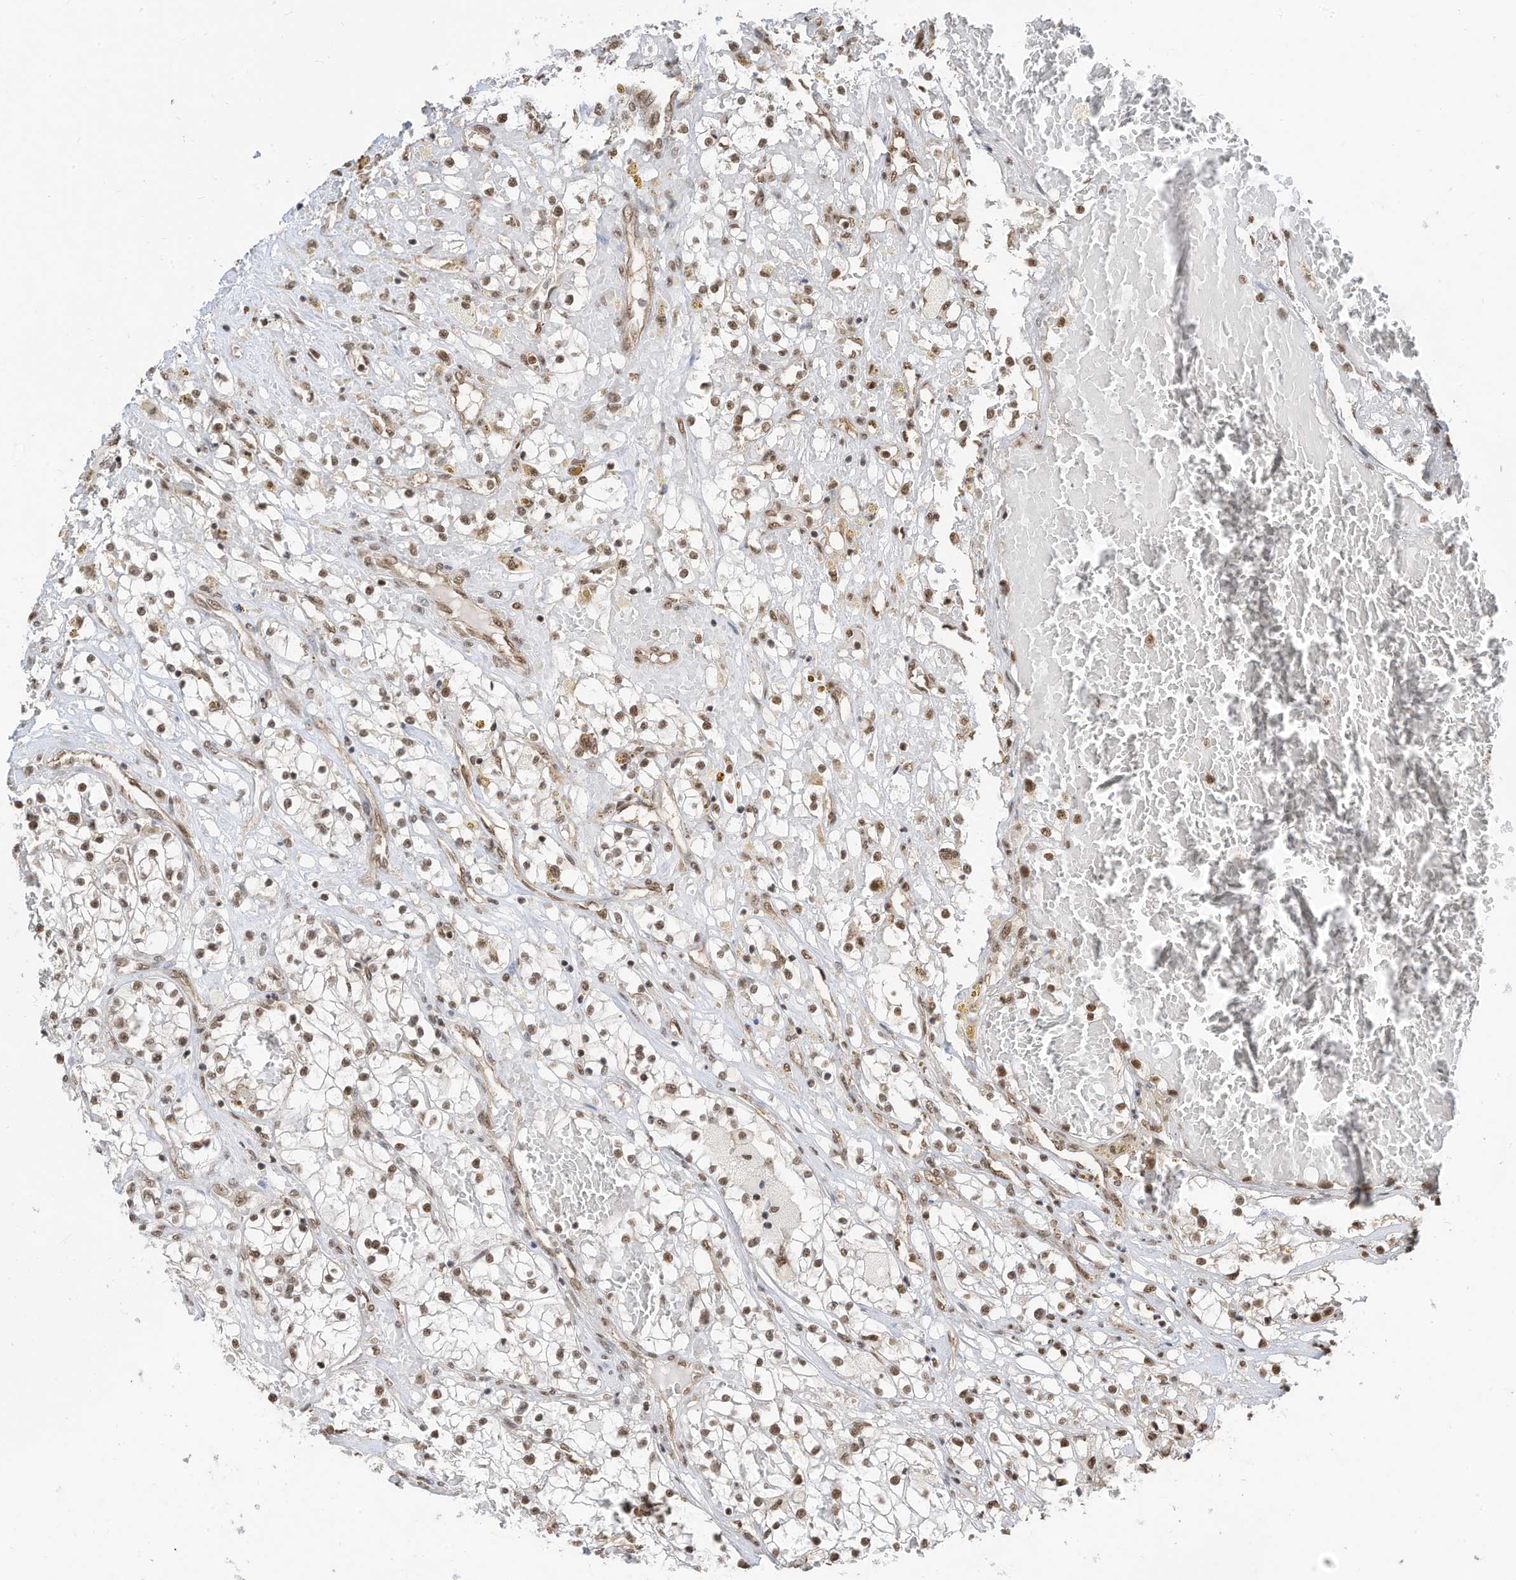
{"staining": {"intensity": "moderate", "quantity": ">75%", "location": "nuclear"}, "tissue": "renal cancer", "cell_type": "Tumor cells", "image_type": "cancer", "snomed": [{"axis": "morphology", "description": "Normal tissue, NOS"}, {"axis": "morphology", "description": "Adenocarcinoma, NOS"}, {"axis": "topography", "description": "Kidney"}], "caption": "Tumor cells show medium levels of moderate nuclear expression in approximately >75% of cells in human renal adenocarcinoma.", "gene": "ZNF195", "patient": {"sex": "male", "age": 68}}